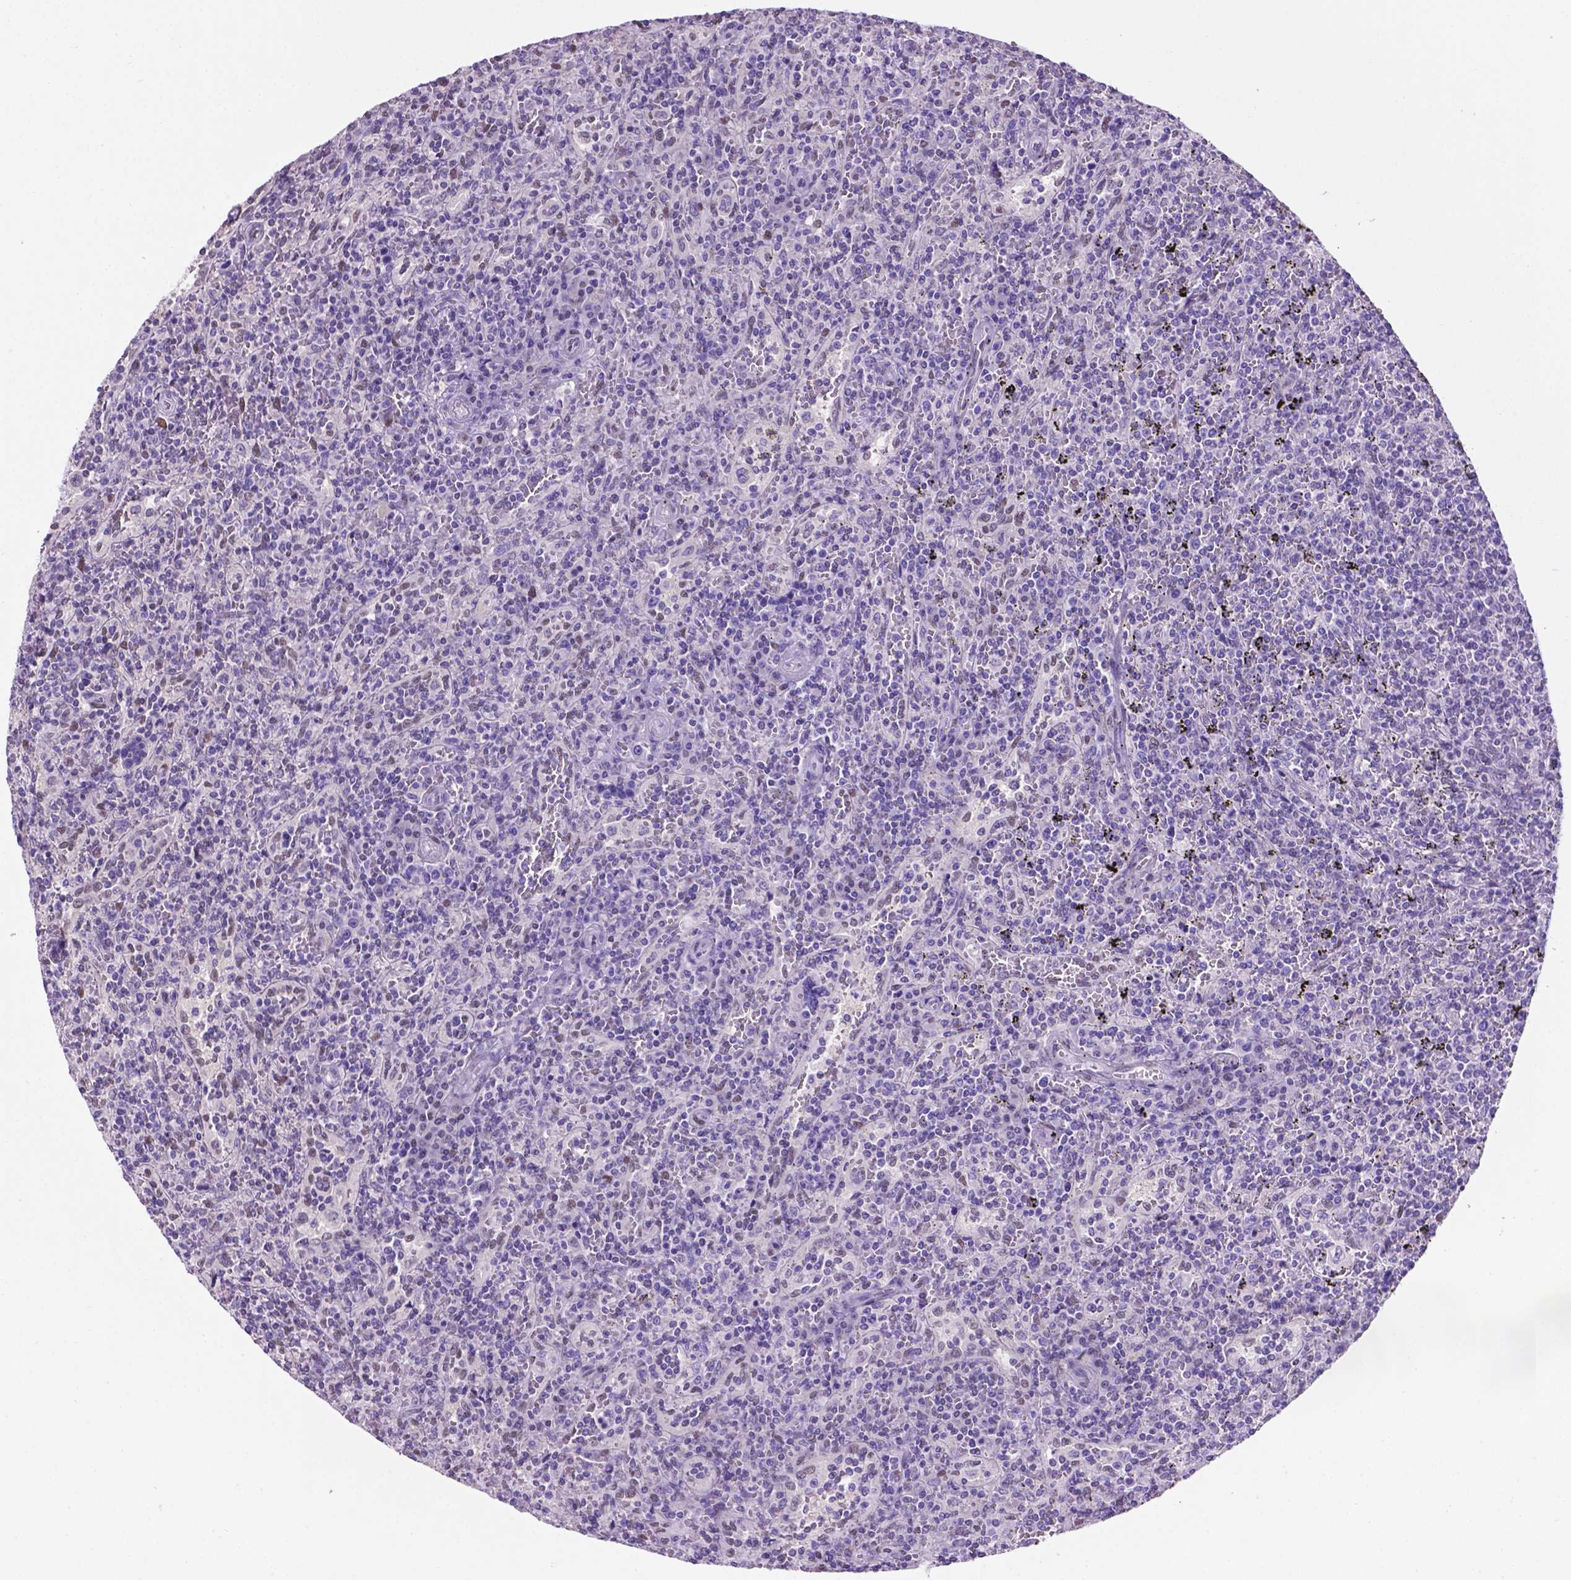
{"staining": {"intensity": "negative", "quantity": "none", "location": "none"}, "tissue": "lymphoma", "cell_type": "Tumor cells", "image_type": "cancer", "snomed": [{"axis": "morphology", "description": "Malignant lymphoma, non-Hodgkin's type, Low grade"}, {"axis": "topography", "description": "Spleen"}], "caption": "Immunohistochemistry histopathology image of neoplastic tissue: human low-grade malignant lymphoma, non-Hodgkin's type stained with DAB (3,3'-diaminobenzidine) demonstrates no significant protein staining in tumor cells. The staining is performed using DAB brown chromogen with nuclei counter-stained in using hematoxylin.", "gene": "TMEM210", "patient": {"sex": "male", "age": 62}}